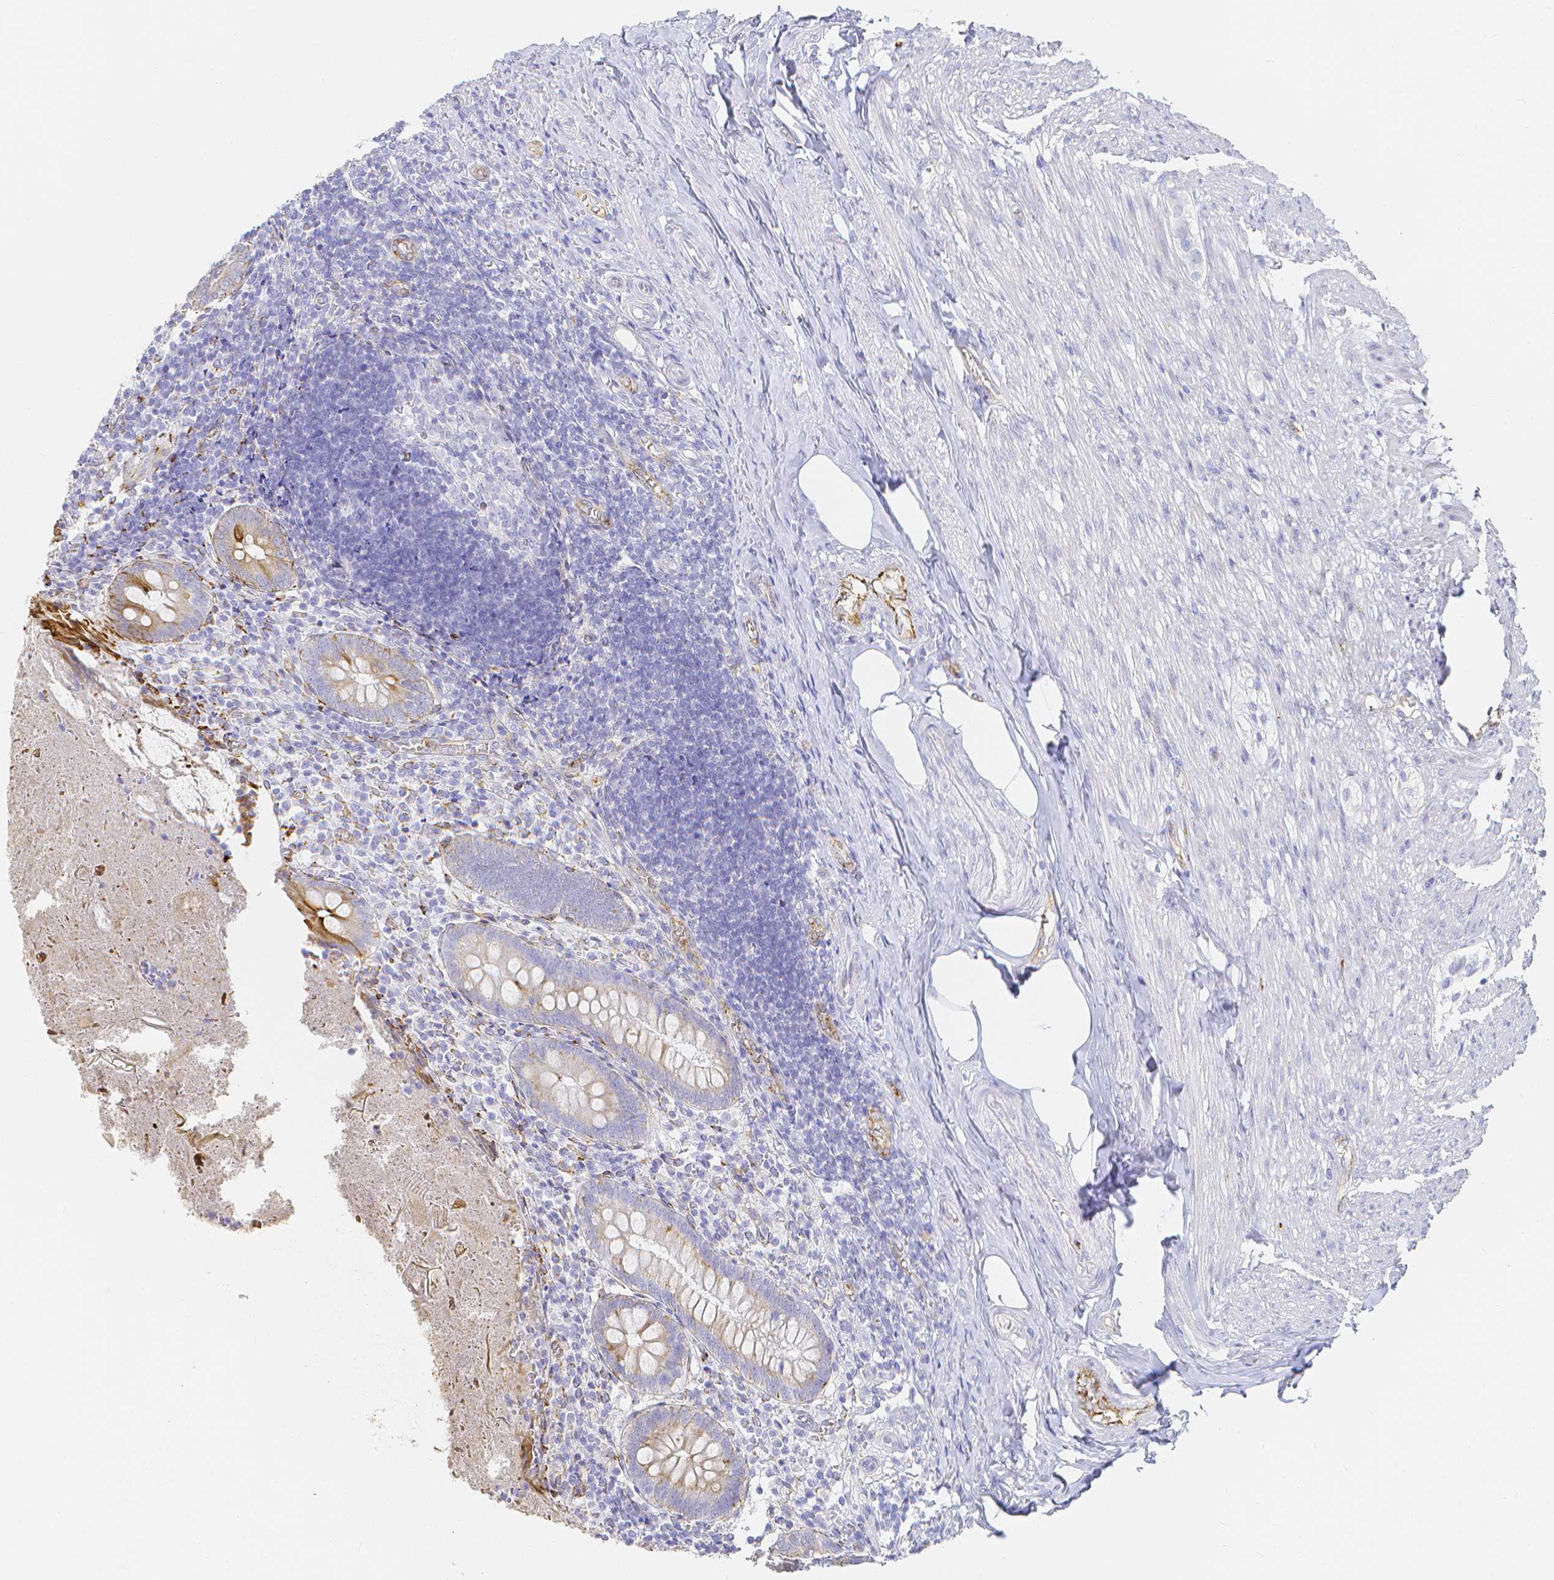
{"staining": {"intensity": "moderate", "quantity": "25%-75%", "location": "cytoplasmic/membranous"}, "tissue": "appendix", "cell_type": "Glandular cells", "image_type": "normal", "snomed": [{"axis": "morphology", "description": "Normal tissue, NOS"}, {"axis": "topography", "description": "Appendix"}], "caption": "Benign appendix exhibits moderate cytoplasmic/membranous expression in approximately 25%-75% of glandular cells.", "gene": "SMURF1", "patient": {"sex": "female", "age": 17}}